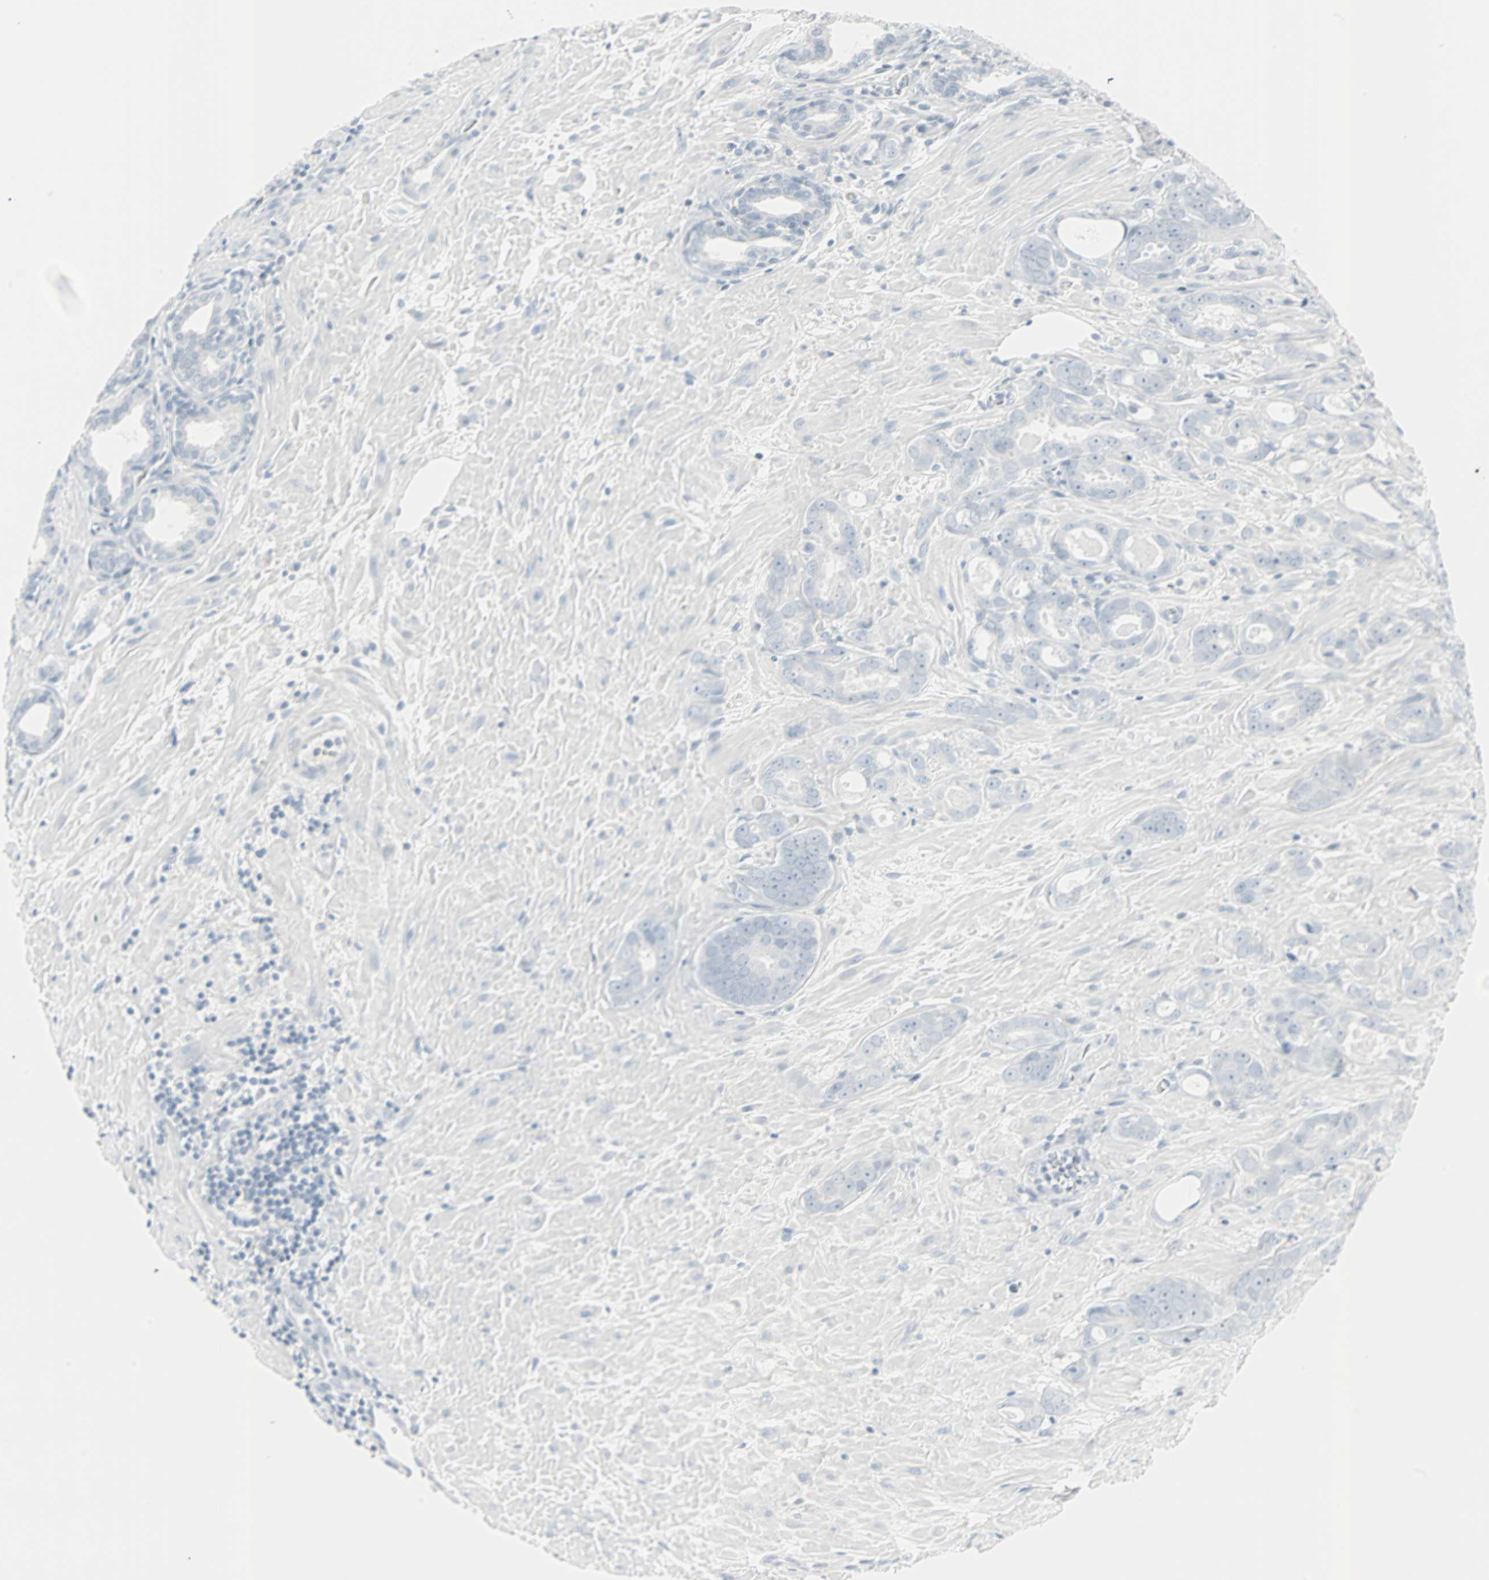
{"staining": {"intensity": "negative", "quantity": "none", "location": "none"}, "tissue": "prostate cancer", "cell_type": "Tumor cells", "image_type": "cancer", "snomed": [{"axis": "morphology", "description": "Adenocarcinoma, Low grade"}, {"axis": "topography", "description": "Prostate"}], "caption": "There is no significant positivity in tumor cells of prostate cancer.", "gene": "LANCL3", "patient": {"sex": "male", "age": 57}}